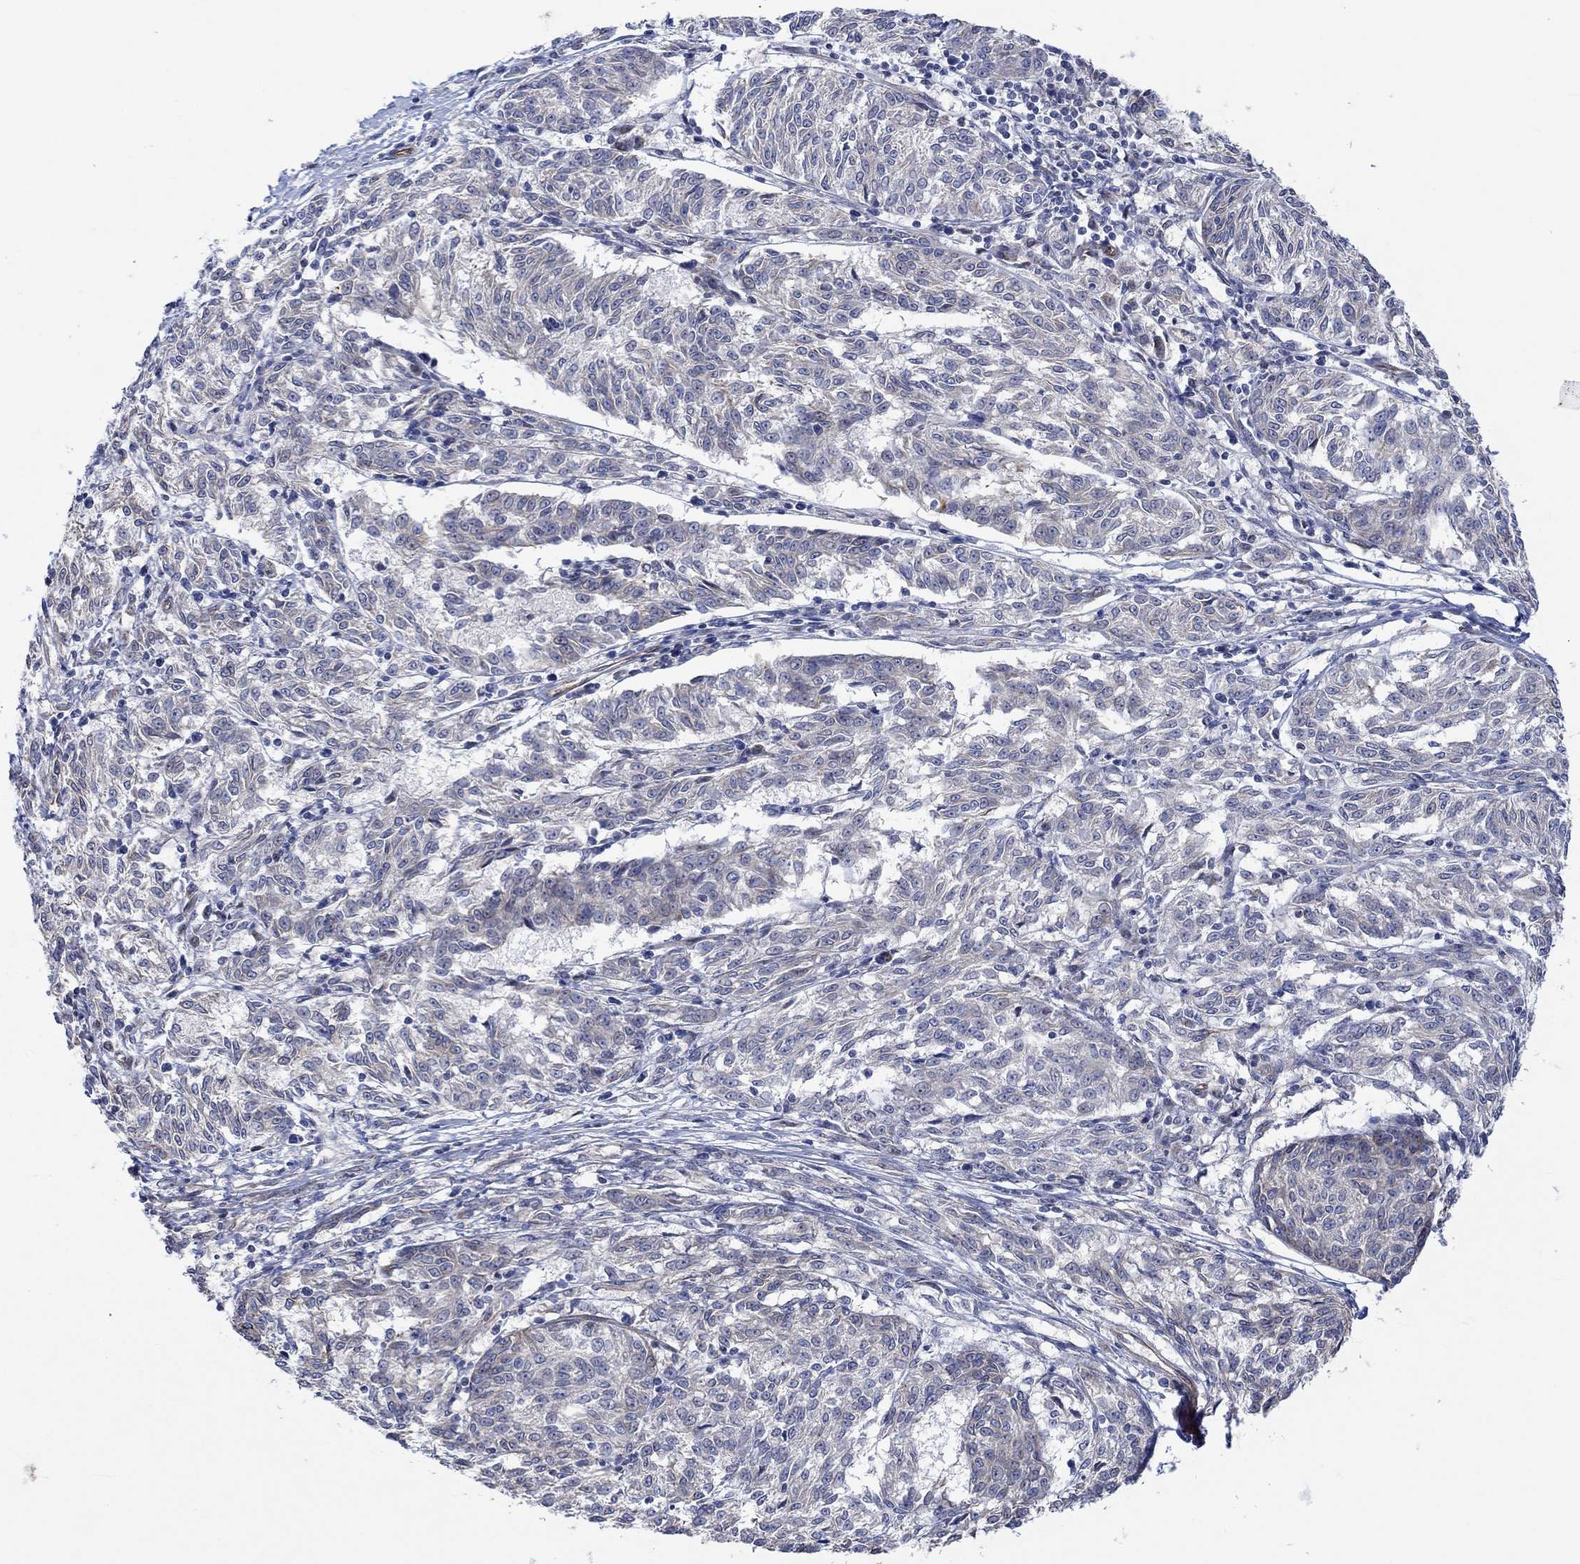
{"staining": {"intensity": "negative", "quantity": "none", "location": "none"}, "tissue": "melanoma", "cell_type": "Tumor cells", "image_type": "cancer", "snomed": [{"axis": "morphology", "description": "Malignant melanoma, NOS"}, {"axis": "topography", "description": "Skin"}], "caption": "This is a histopathology image of IHC staining of malignant melanoma, which shows no expression in tumor cells.", "gene": "CAMK1D", "patient": {"sex": "female", "age": 72}}